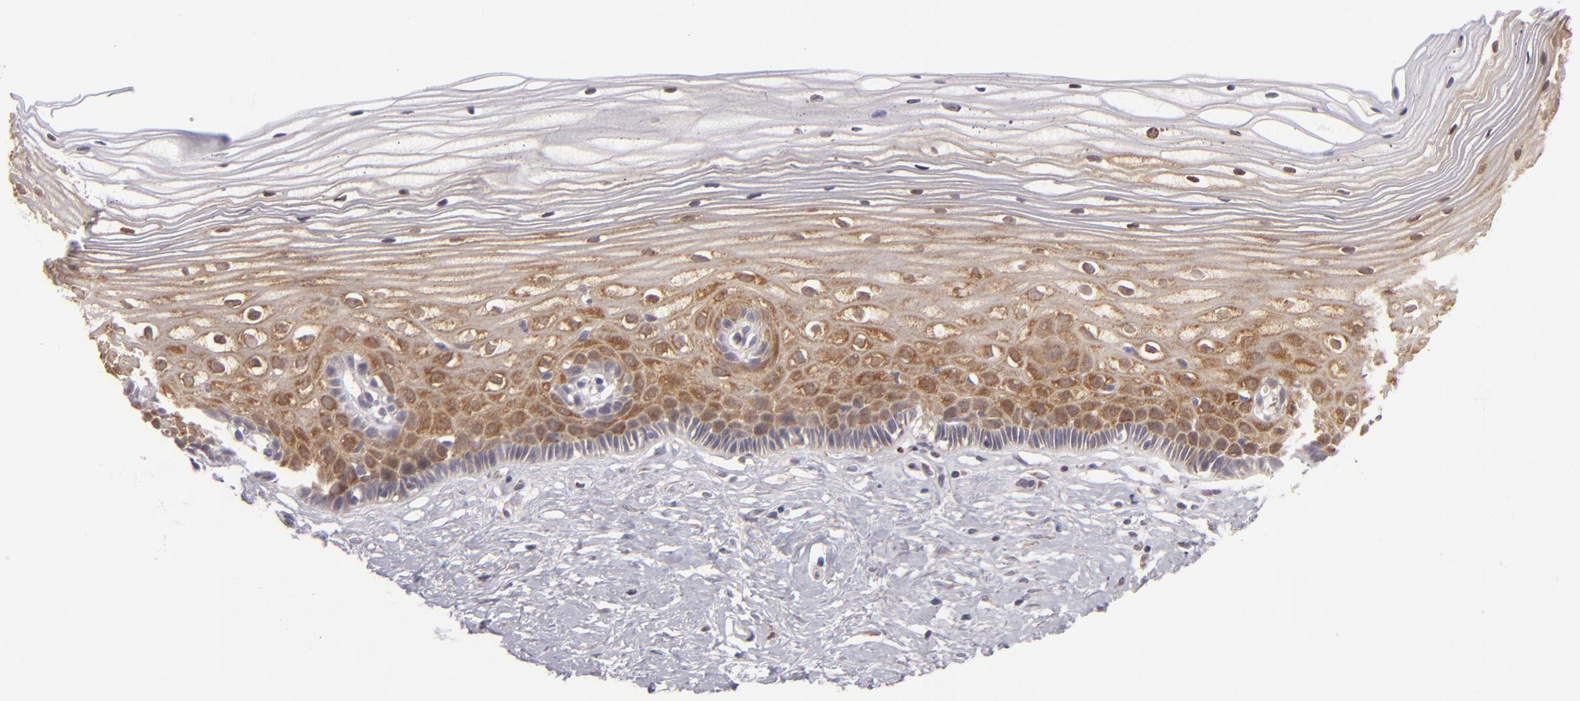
{"staining": {"intensity": "strong", "quantity": ">75%", "location": "cytoplasmic/membranous"}, "tissue": "cervix", "cell_type": "Glandular cells", "image_type": "normal", "snomed": [{"axis": "morphology", "description": "Normal tissue, NOS"}, {"axis": "topography", "description": "Cervix"}], "caption": "An immunohistochemistry (IHC) histopathology image of unremarkable tissue is shown. Protein staining in brown shows strong cytoplasmic/membranous positivity in cervix within glandular cells. The staining was performed using DAB to visualize the protein expression in brown, while the nuclei were stained in blue with hematoxylin (Magnification: 20x).", "gene": "SH2D4A", "patient": {"sex": "female", "age": 40}}